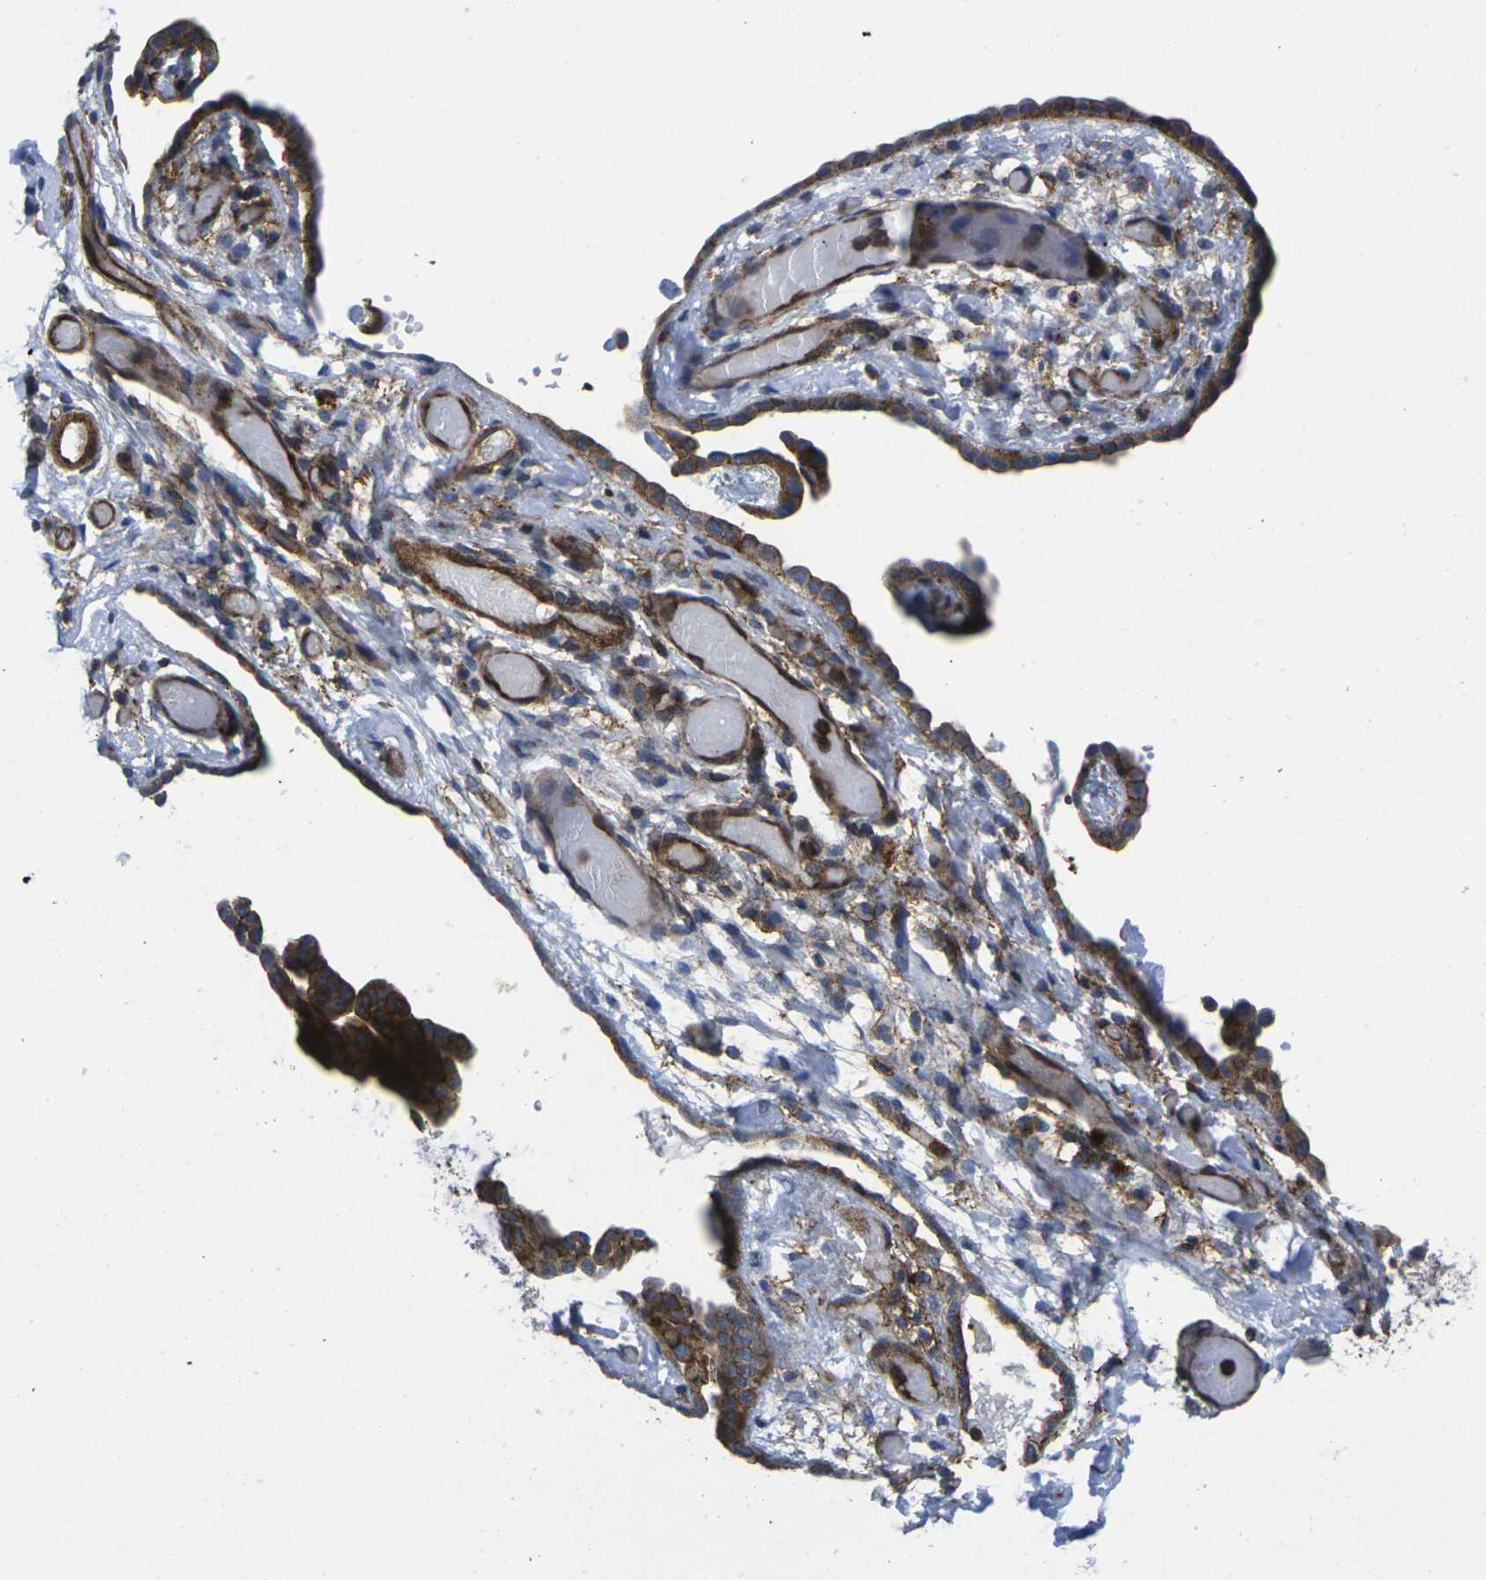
{"staining": {"intensity": "strong", "quantity": ">75%", "location": "cytoplasmic/membranous"}, "tissue": "ovarian cancer", "cell_type": "Tumor cells", "image_type": "cancer", "snomed": [{"axis": "morphology", "description": "Cystadenocarcinoma, mucinous, NOS"}, {"axis": "topography", "description": "Ovary"}], "caption": "This micrograph exhibits immunohistochemistry (IHC) staining of ovarian cancer, with high strong cytoplasmic/membranous expression in about >75% of tumor cells.", "gene": "IQGAP1", "patient": {"sex": "female", "age": 39}}